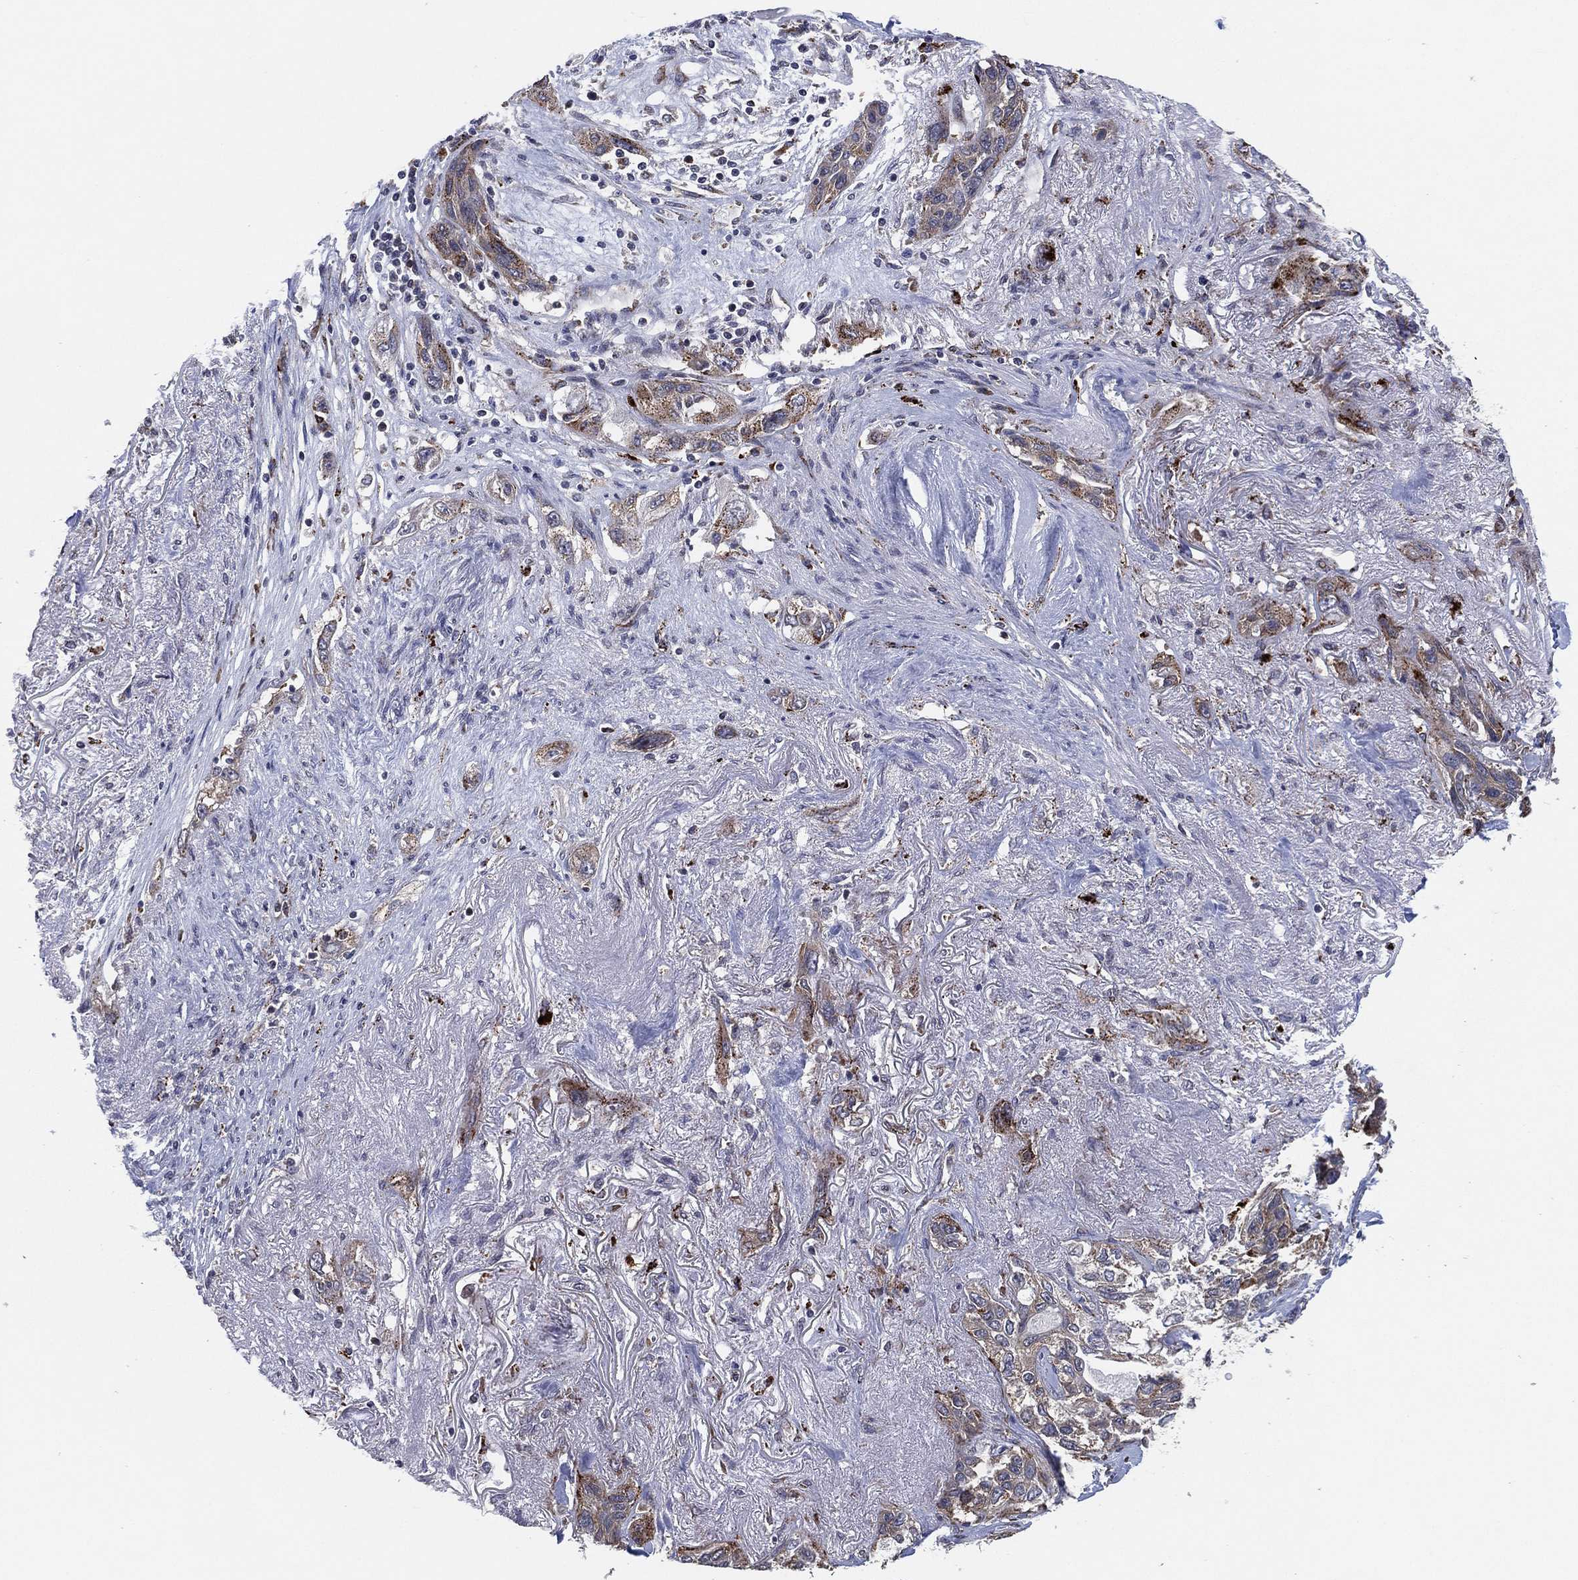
{"staining": {"intensity": "weak", "quantity": "25%-75%", "location": "cytoplasmic/membranous"}, "tissue": "lung cancer", "cell_type": "Tumor cells", "image_type": "cancer", "snomed": [{"axis": "morphology", "description": "Squamous cell carcinoma, NOS"}, {"axis": "topography", "description": "Lung"}], "caption": "Protein expression analysis of lung cancer reveals weak cytoplasmic/membranous positivity in approximately 25%-75% of tumor cells.", "gene": "FAM104A", "patient": {"sex": "female", "age": 70}}